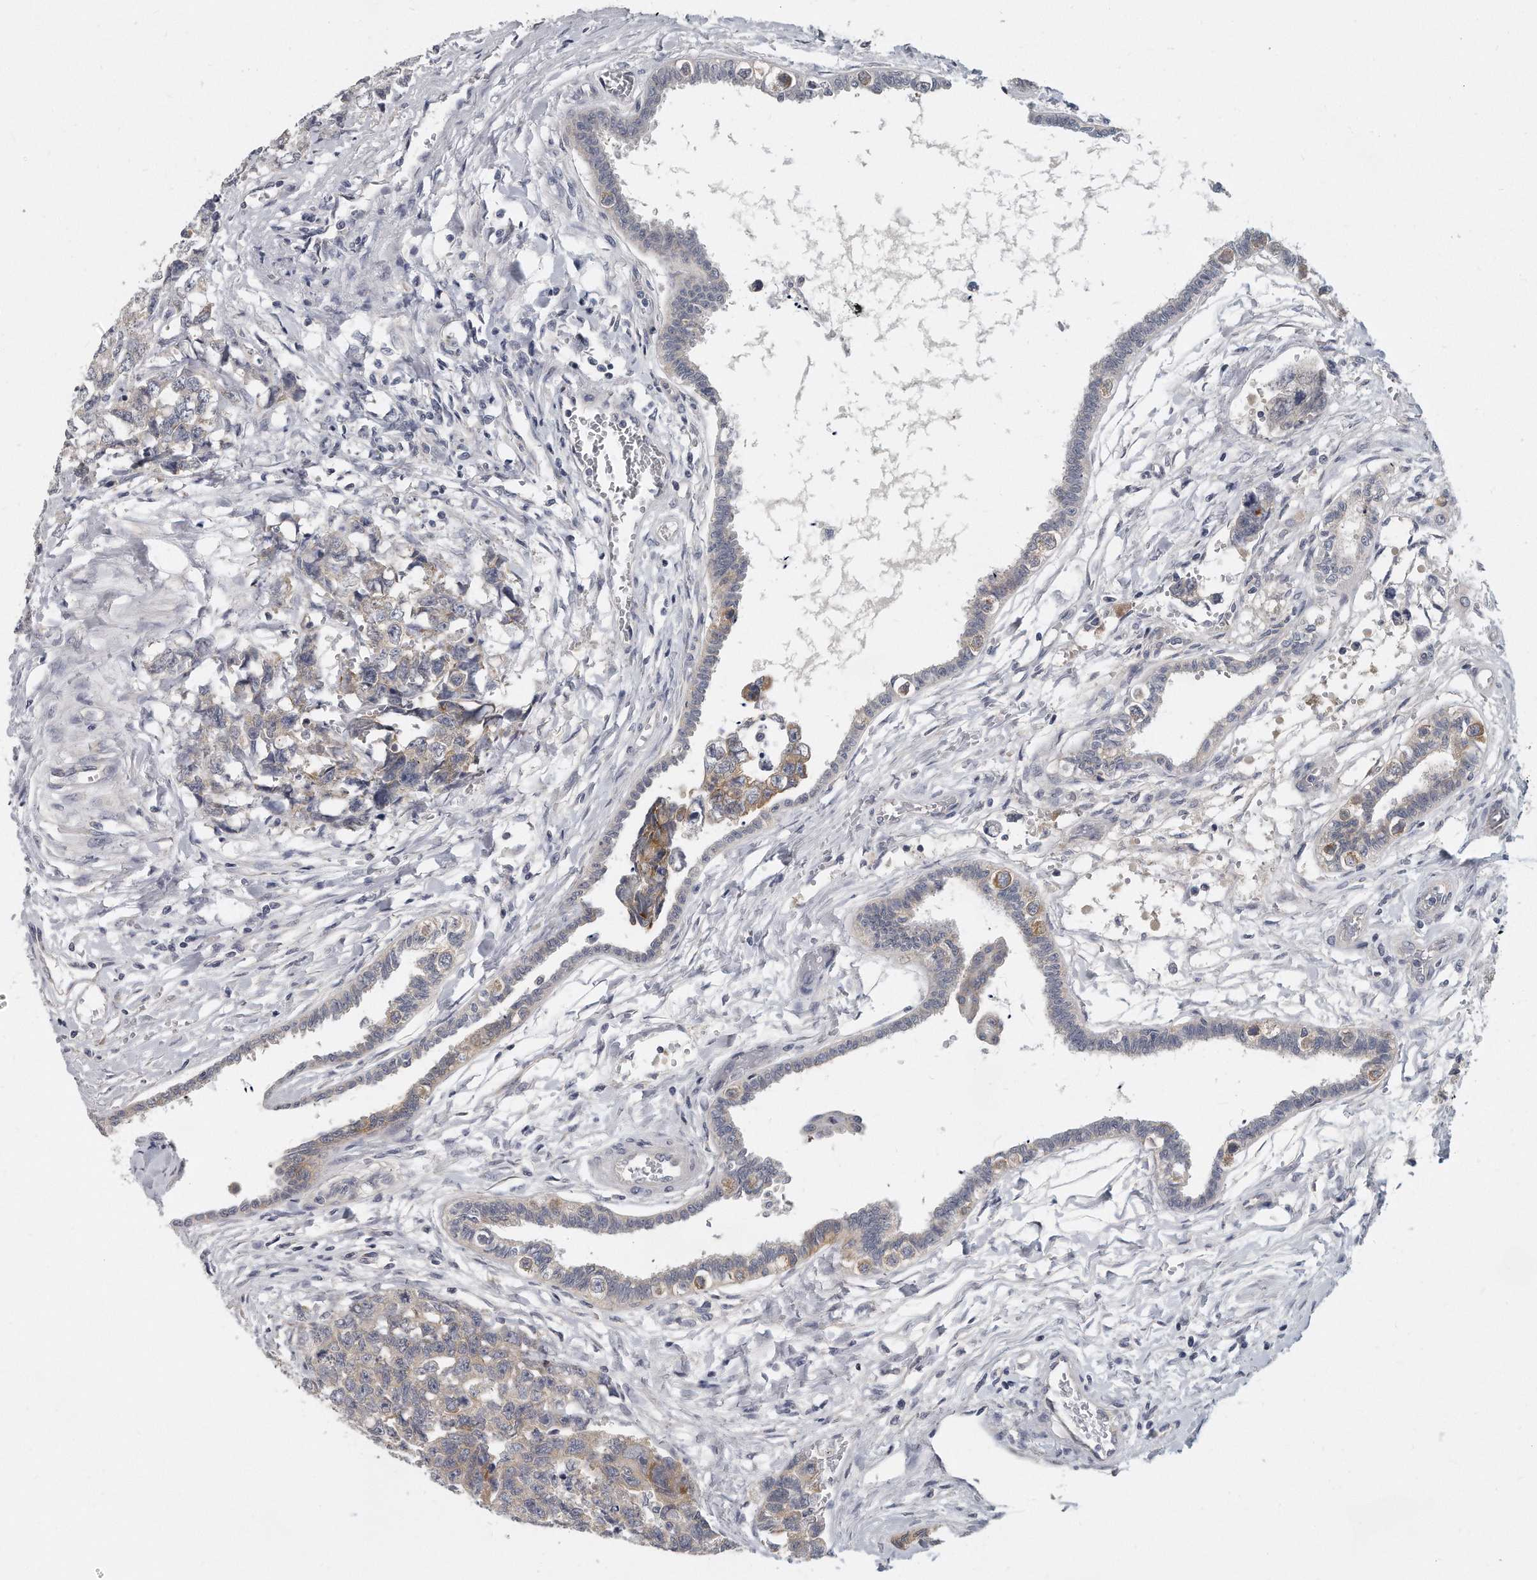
{"staining": {"intensity": "weak", "quantity": "<25%", "location": "cytoplasmic/membranous"}, "tissue": "testis cancer", "cell_type": "Tumor cells", "image_type": "cancer", "snomed": [{"axis": "morphology", "description": "Carcinoma, Embryonal, NOS"}, {"axis": "topography", "description": "Testis"}], "caption": "Immunohistochemistry (IHC) image of human testis embryonal carcinoma stained for a protein (brown), which reveals no positivity in tumor cells. (DAB IHC with hematoxylin counter stain).", "gene": "PLEKHA6", "patient": {"sex": "male", "age": 31}}